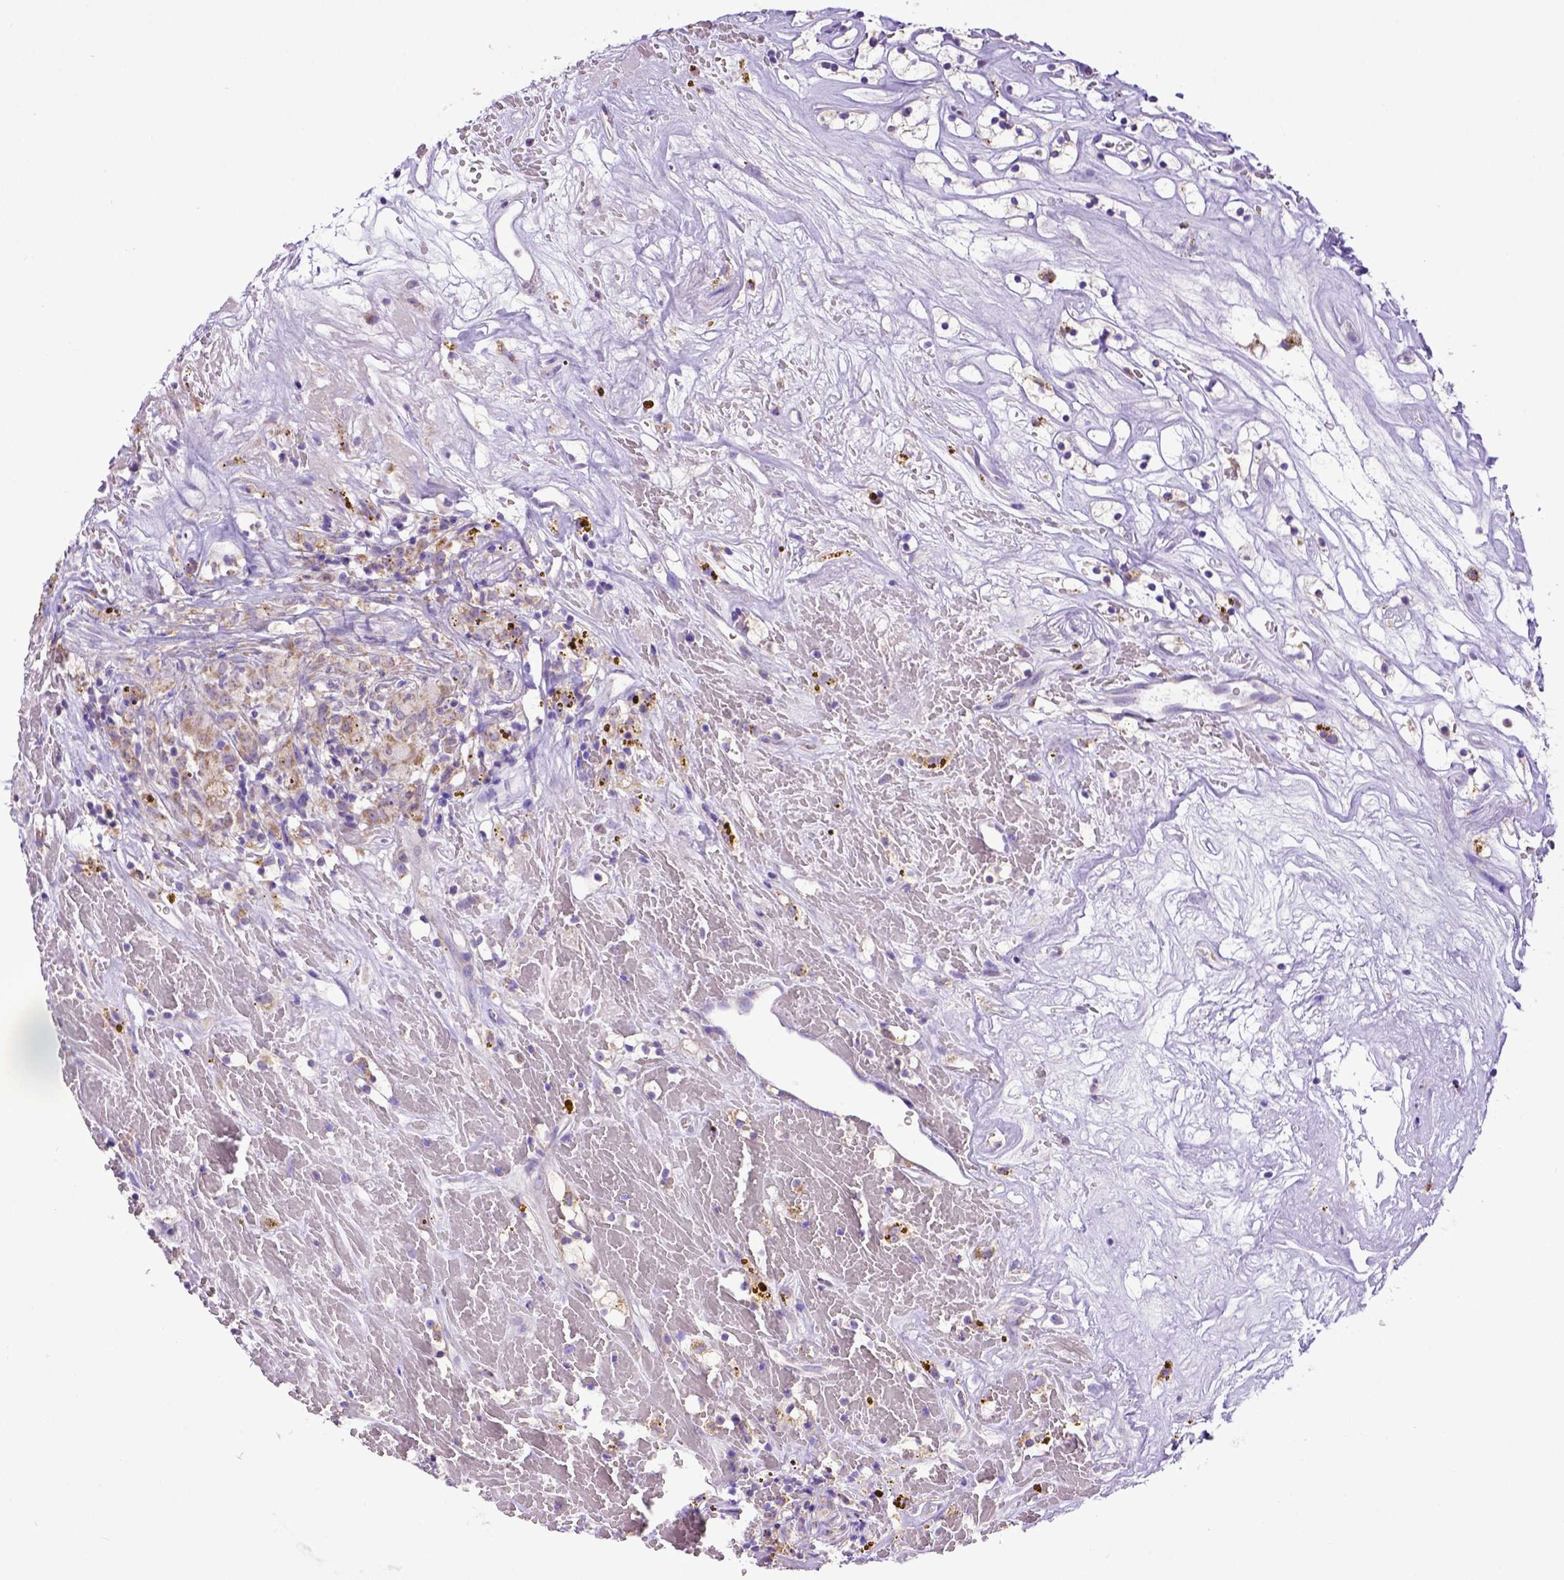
{"staining": {"intensity": "negative", "quantity": "none", "location": "none"}, "tissue": "renal cancer", "cell_type": "Tumor cells", "image_type": "cancer", "snomed": [{"axis": "morphology", "description": "Adenocarcinoma, NOS"}, {"axis": "topography", "description": "Kidney"}], "caption": "Renal cancer (adenocarcinoma) was stained to show a protein in brown. There is no significant expression in tumor cells.", "gene": "SPEF1", "patient": {"sex": "female", "age": 64}}